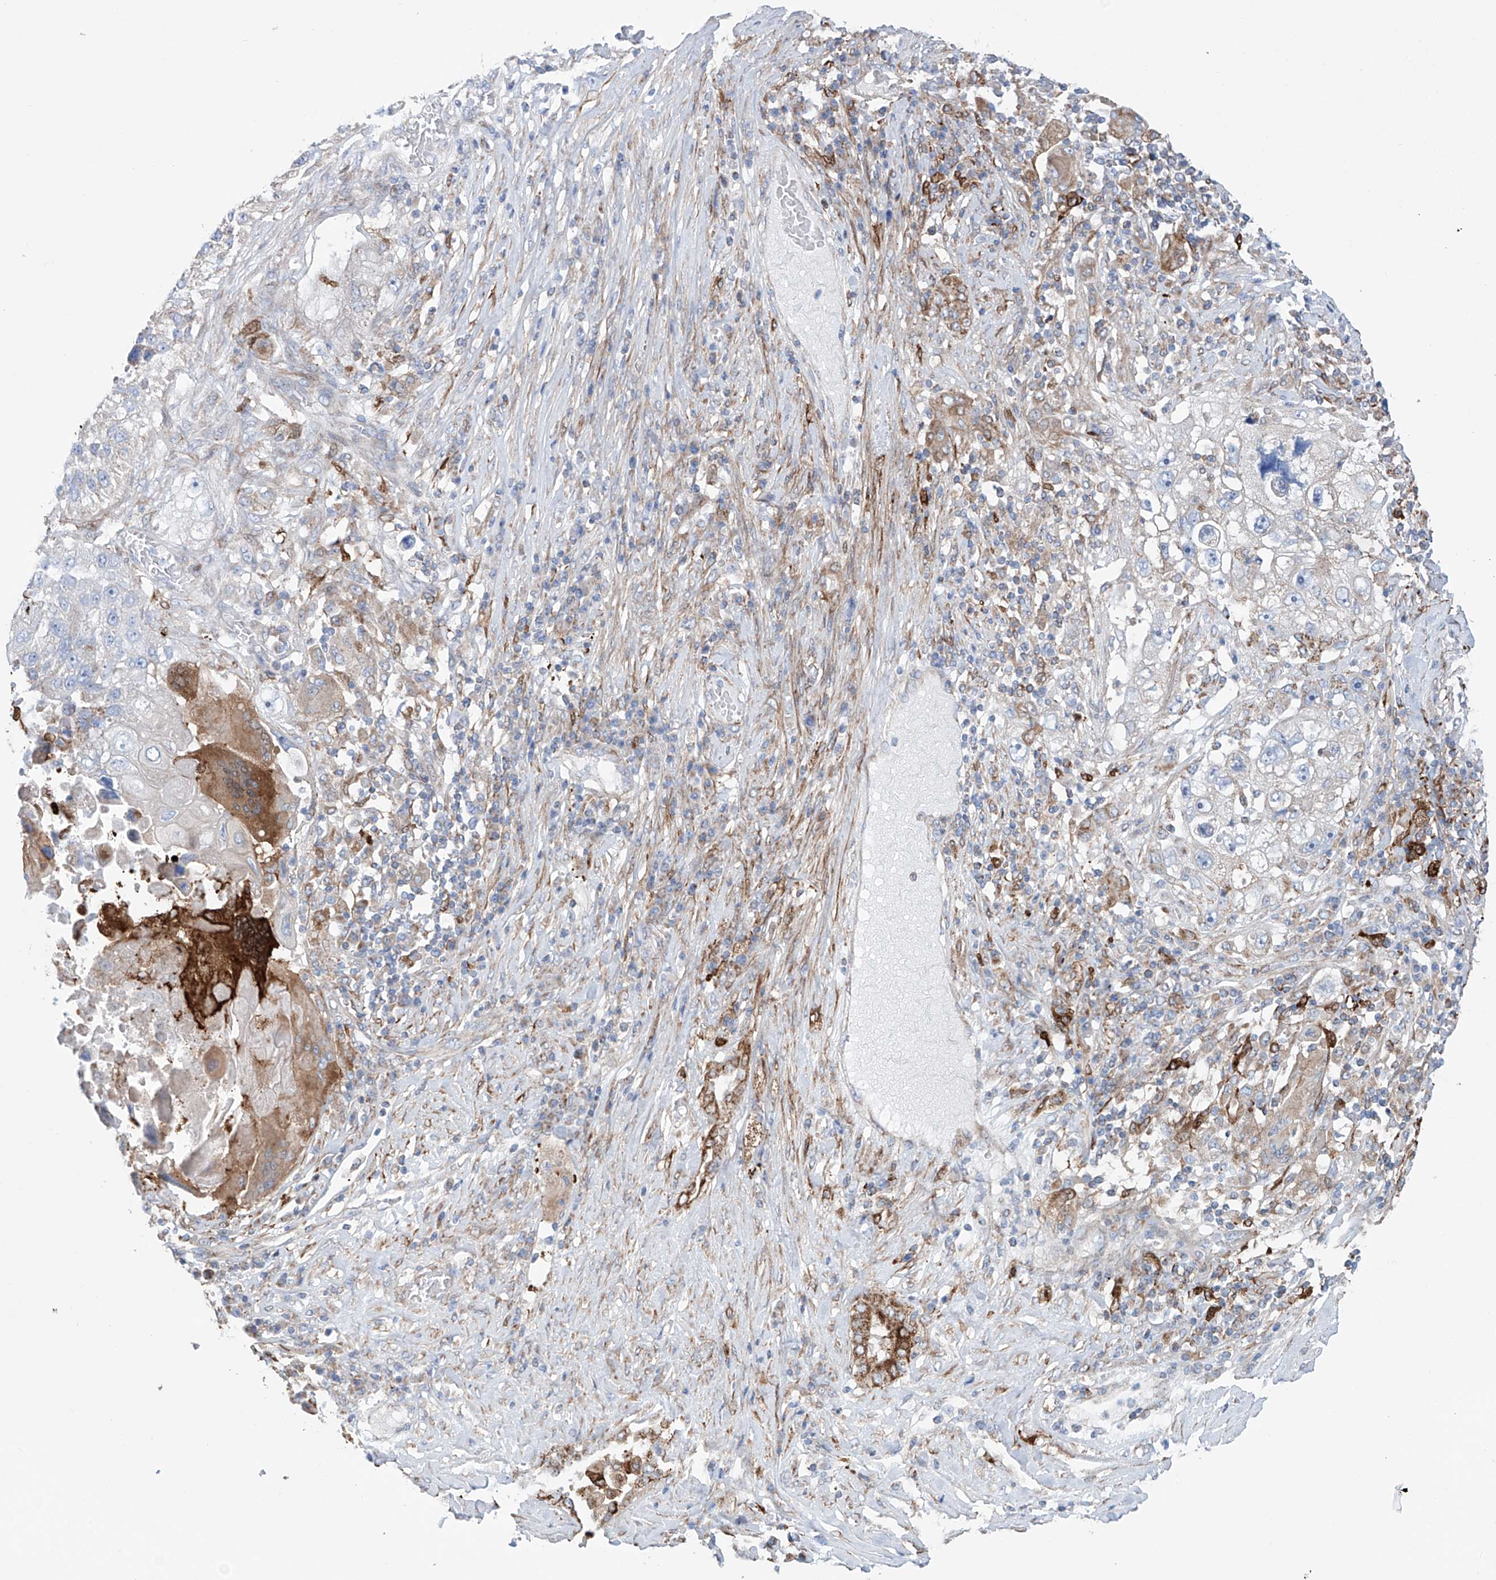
{"staining": {"intensity": "moderate", "quantity": "25%-75%", "location": "cytoplasmic/membranous"}, "tissue": "lung cancer", "cell_type": "Tumor cells", "image_type": "cancer", "snomed": [{"axis": "morphology", "description": "Squamous cell carcinoma, NOS"}, {"axis": "topography", "description": "Lung"}], "caption": "Tumor cells show medium levels of moderate cytoplasmic/membranous expression in approximately 25%-75% of cells in human squamous cell carcinoma (lung). The staining was performed using DAB (3,3'-diaminobenzidine) to visualize the protein expression in brown, while the nuclei were stained in blue with hematoxylin (Magnification: 20x).", "gene": "ALDH6A1", "patient": {"sex": "male", "age": 61}}